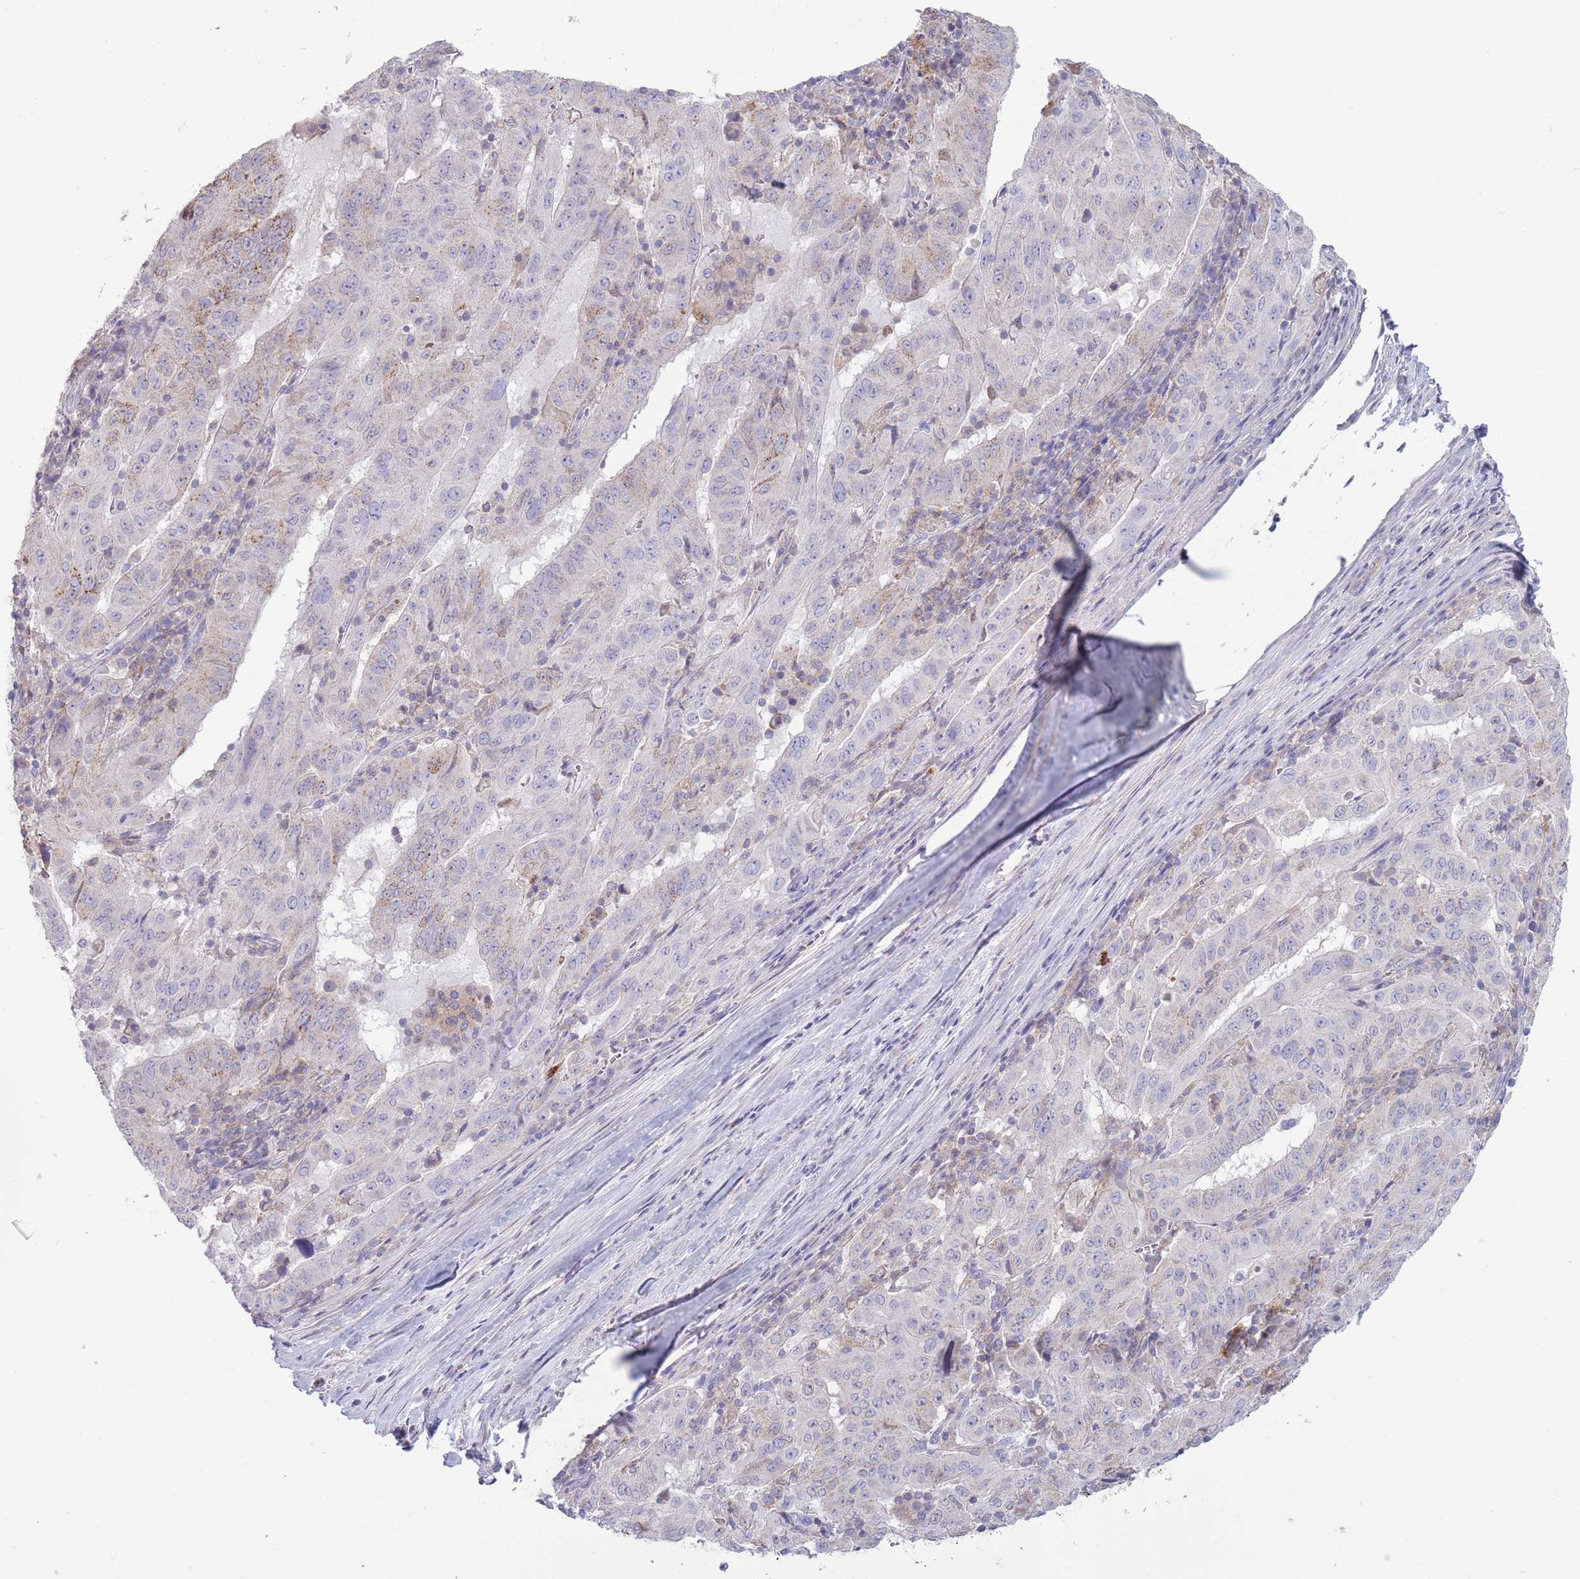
{"staining": {"intensity": "weak", "quantity": "<25%", "location": "cytoplasmic/membranous"}, "tissue": "pancreatic cancer", "cell_type": "Tumor cells", "image_type": "cancer", "snomed": [{"axis": "morphology", "description": "Adenocarcinoma, NOS"}, {"axis": "topography", "description": "Pancreas"}], "caption": "High power microscopy image of an IHC histopathology image of adenocarcinoma (pancreatic), revealing no significant staining in tumor cells. (DAB (3,3'-diaminobenzidine) immunohistochemistry visualized using brightfield microscopy, high magnification).", "gene": "ACSBG1", "patient": {"sex": "male", "age": 63}}